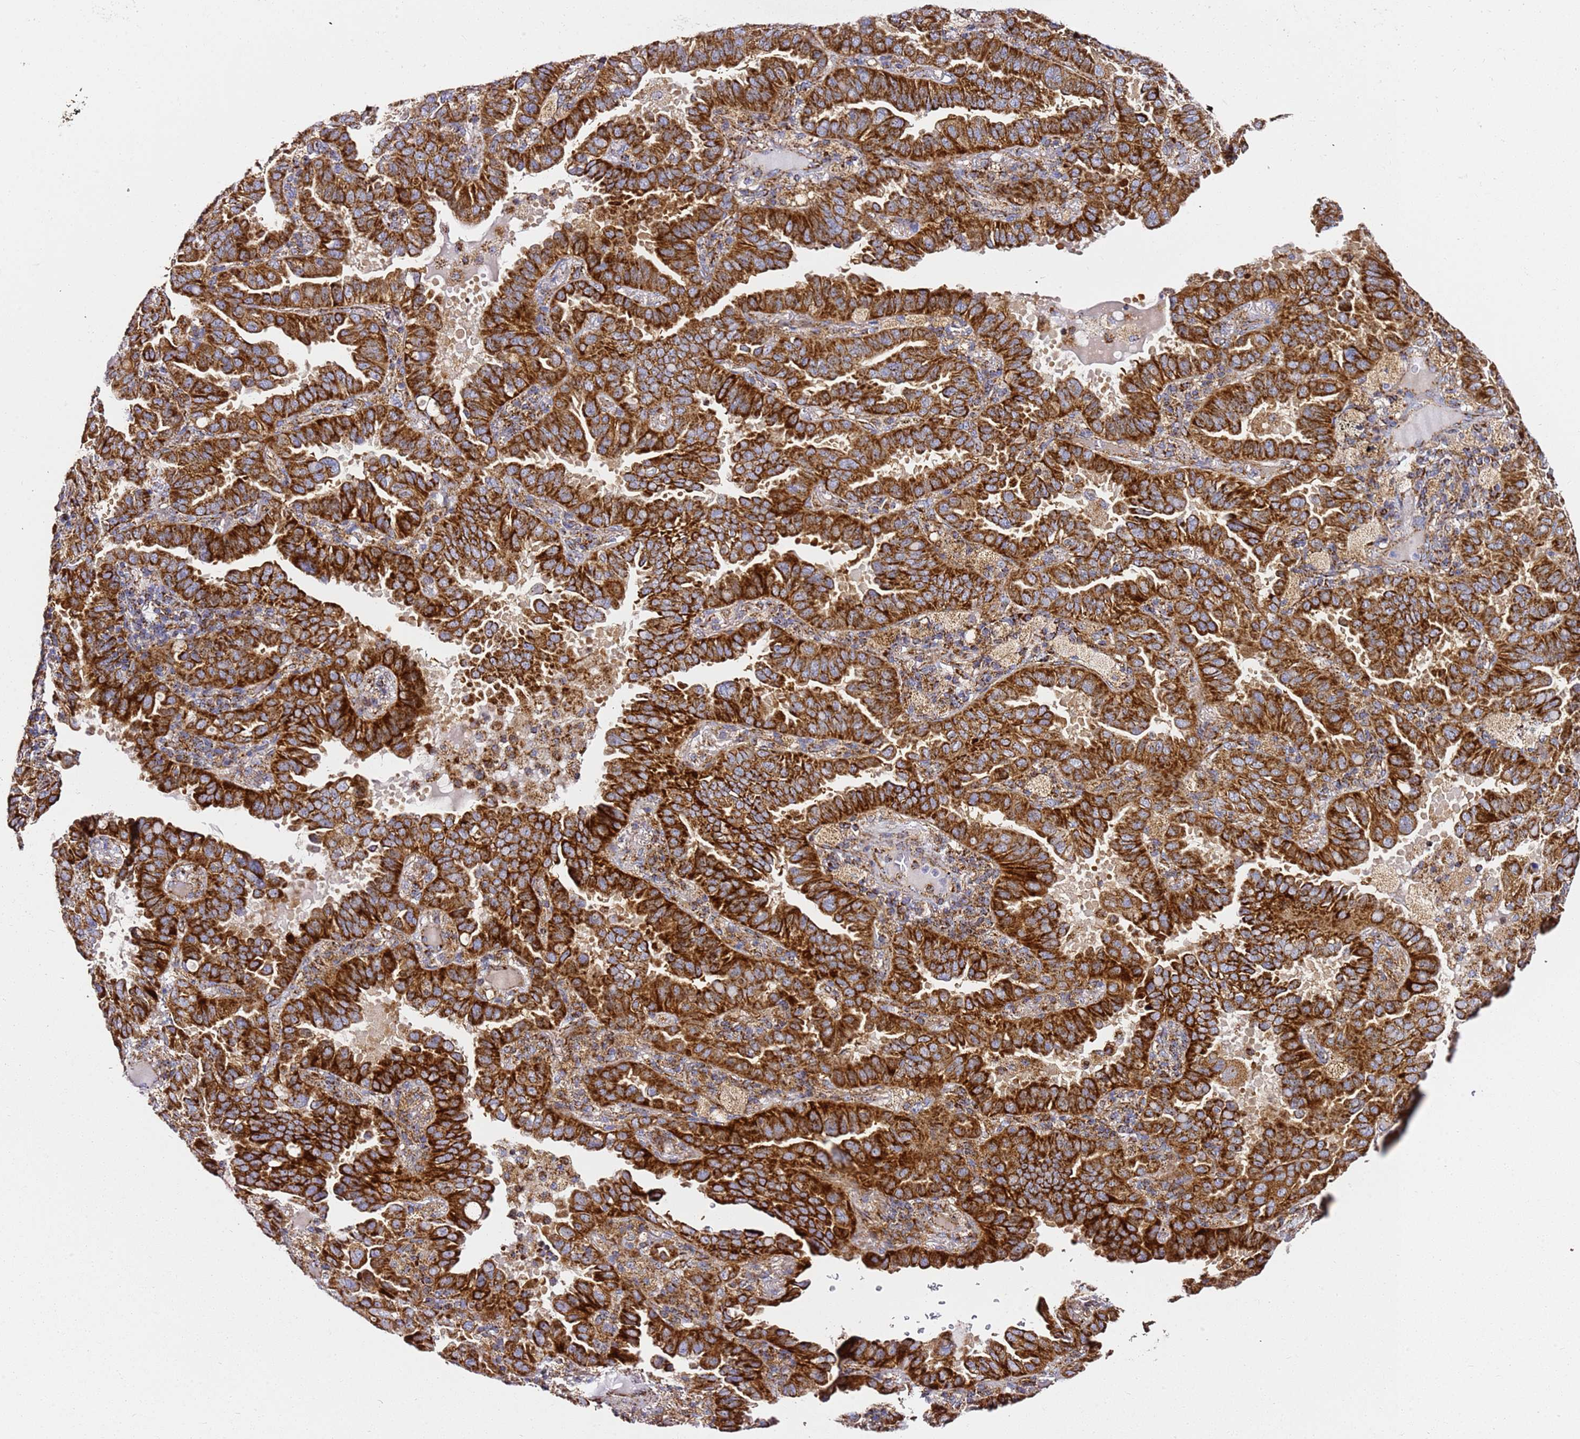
{"staining": {"intensity": "strong", "quantity": ">75%", "location": "cytoplasmic/membranous"}, "tissue": "lung cancer", "cell_type": "Tumor cells", "image_type": "cancer", "snomed": [{"axis": "morphology", "description": "Adenocarcinoma, NOS"}, {"axis": "topography", "description": "Lung"}], "caption": "Protein expression analysis of human lung cancer reveals strong cytoplasmic/membranous expression in approximately >75% of tumor cells.", "gene": "NDUFA3", "patient": {"sex": "male", "age": 64}}